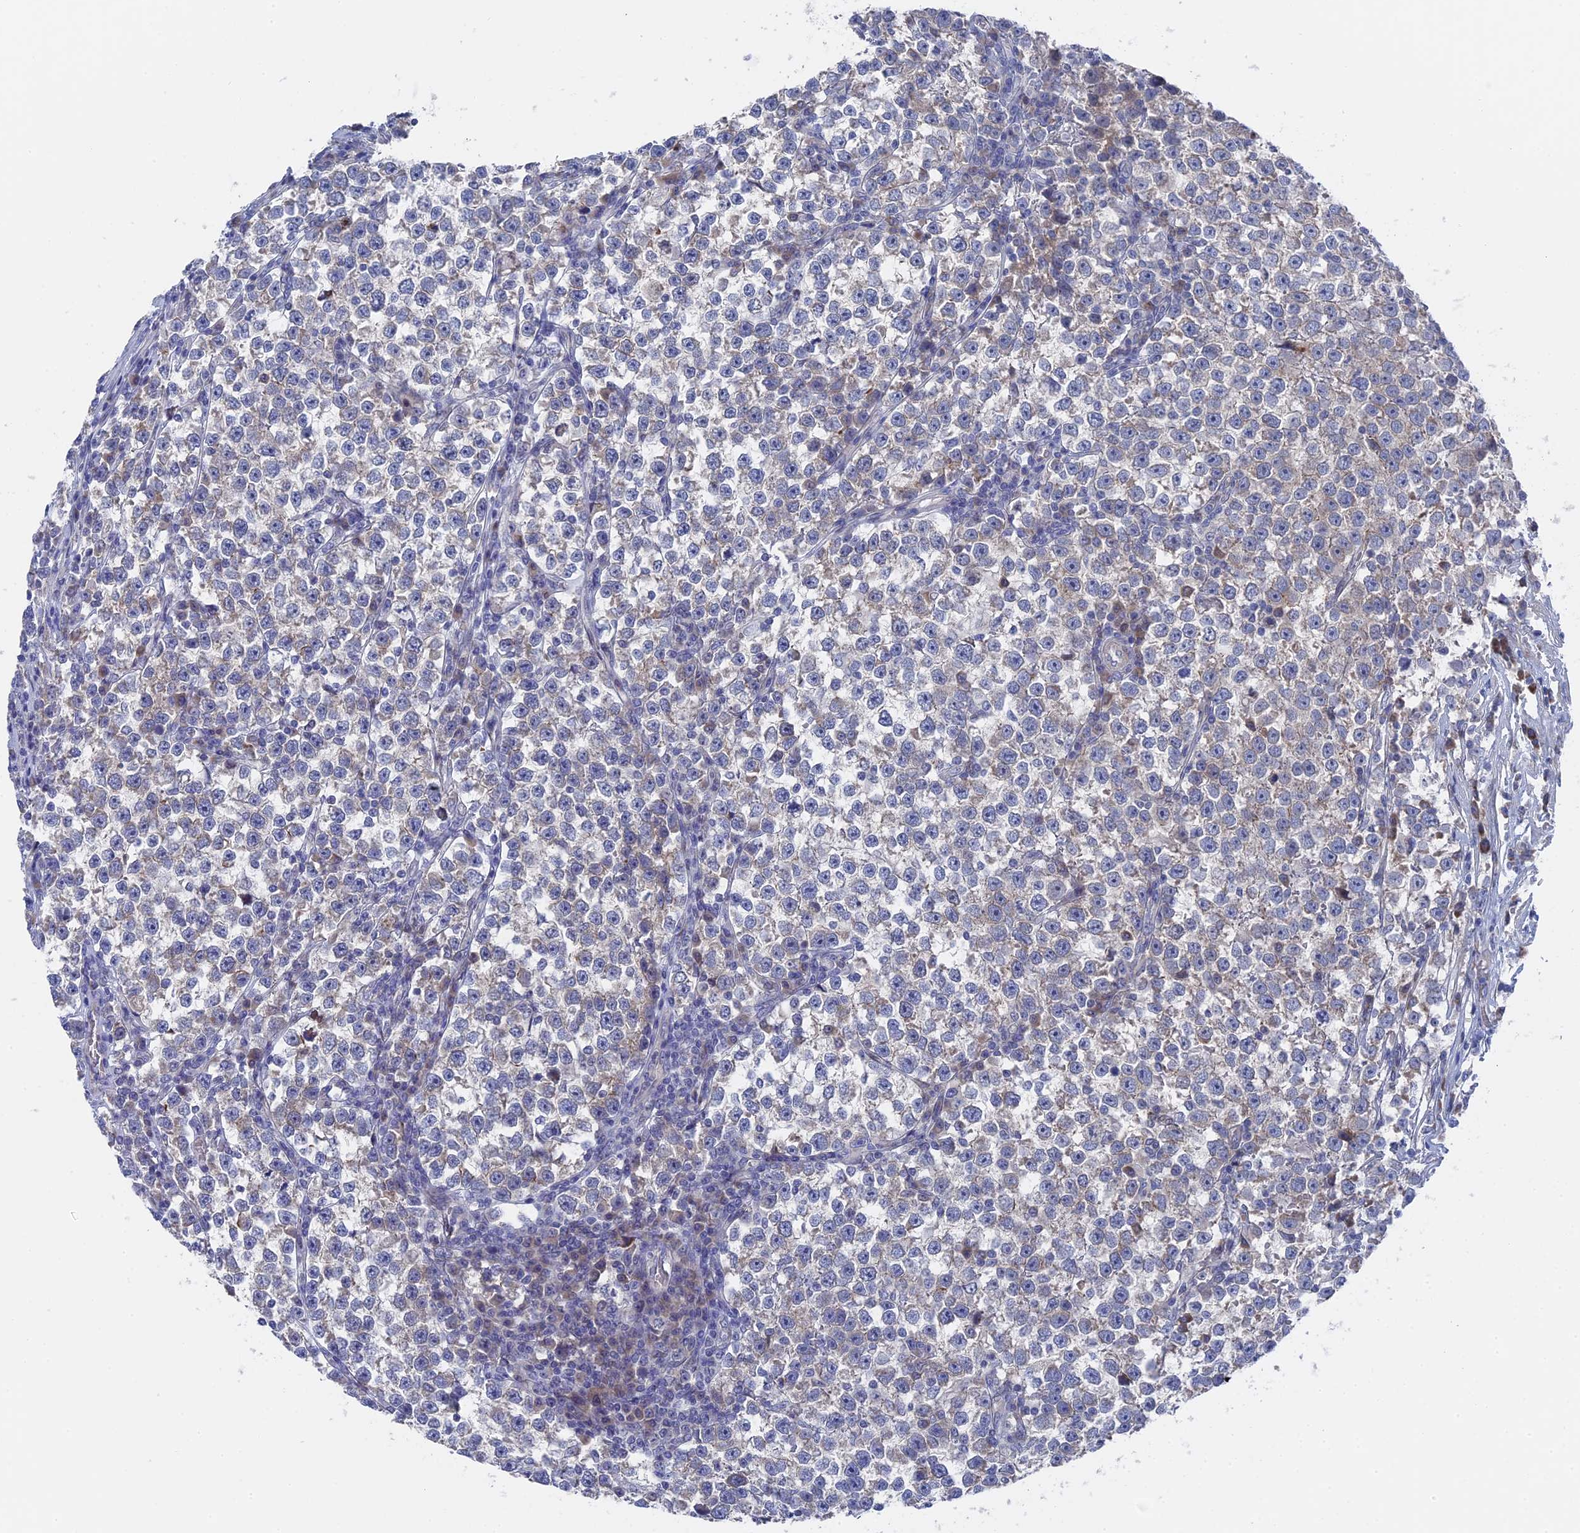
{"staining": {"intensity": "negative", "quantity": "none", "location": "none"}, "tissue": "testis cancer", "cell_type": "Tumor cells", "image_type": "cancer", "snomed": [{"axis": "morphology", "description": "Normal tissue, NOS"}, {"axis": "morphology", "description": "Seminoma, NOS"}, {"axis": "topography", "description": "Testis"}], "caption": "Immunohistochemistry (IHC) of testis cancer reveals no positivity in tumor cells.", "gene": "TMEM161A", "patient": {"sex": "male", "age": 43}}